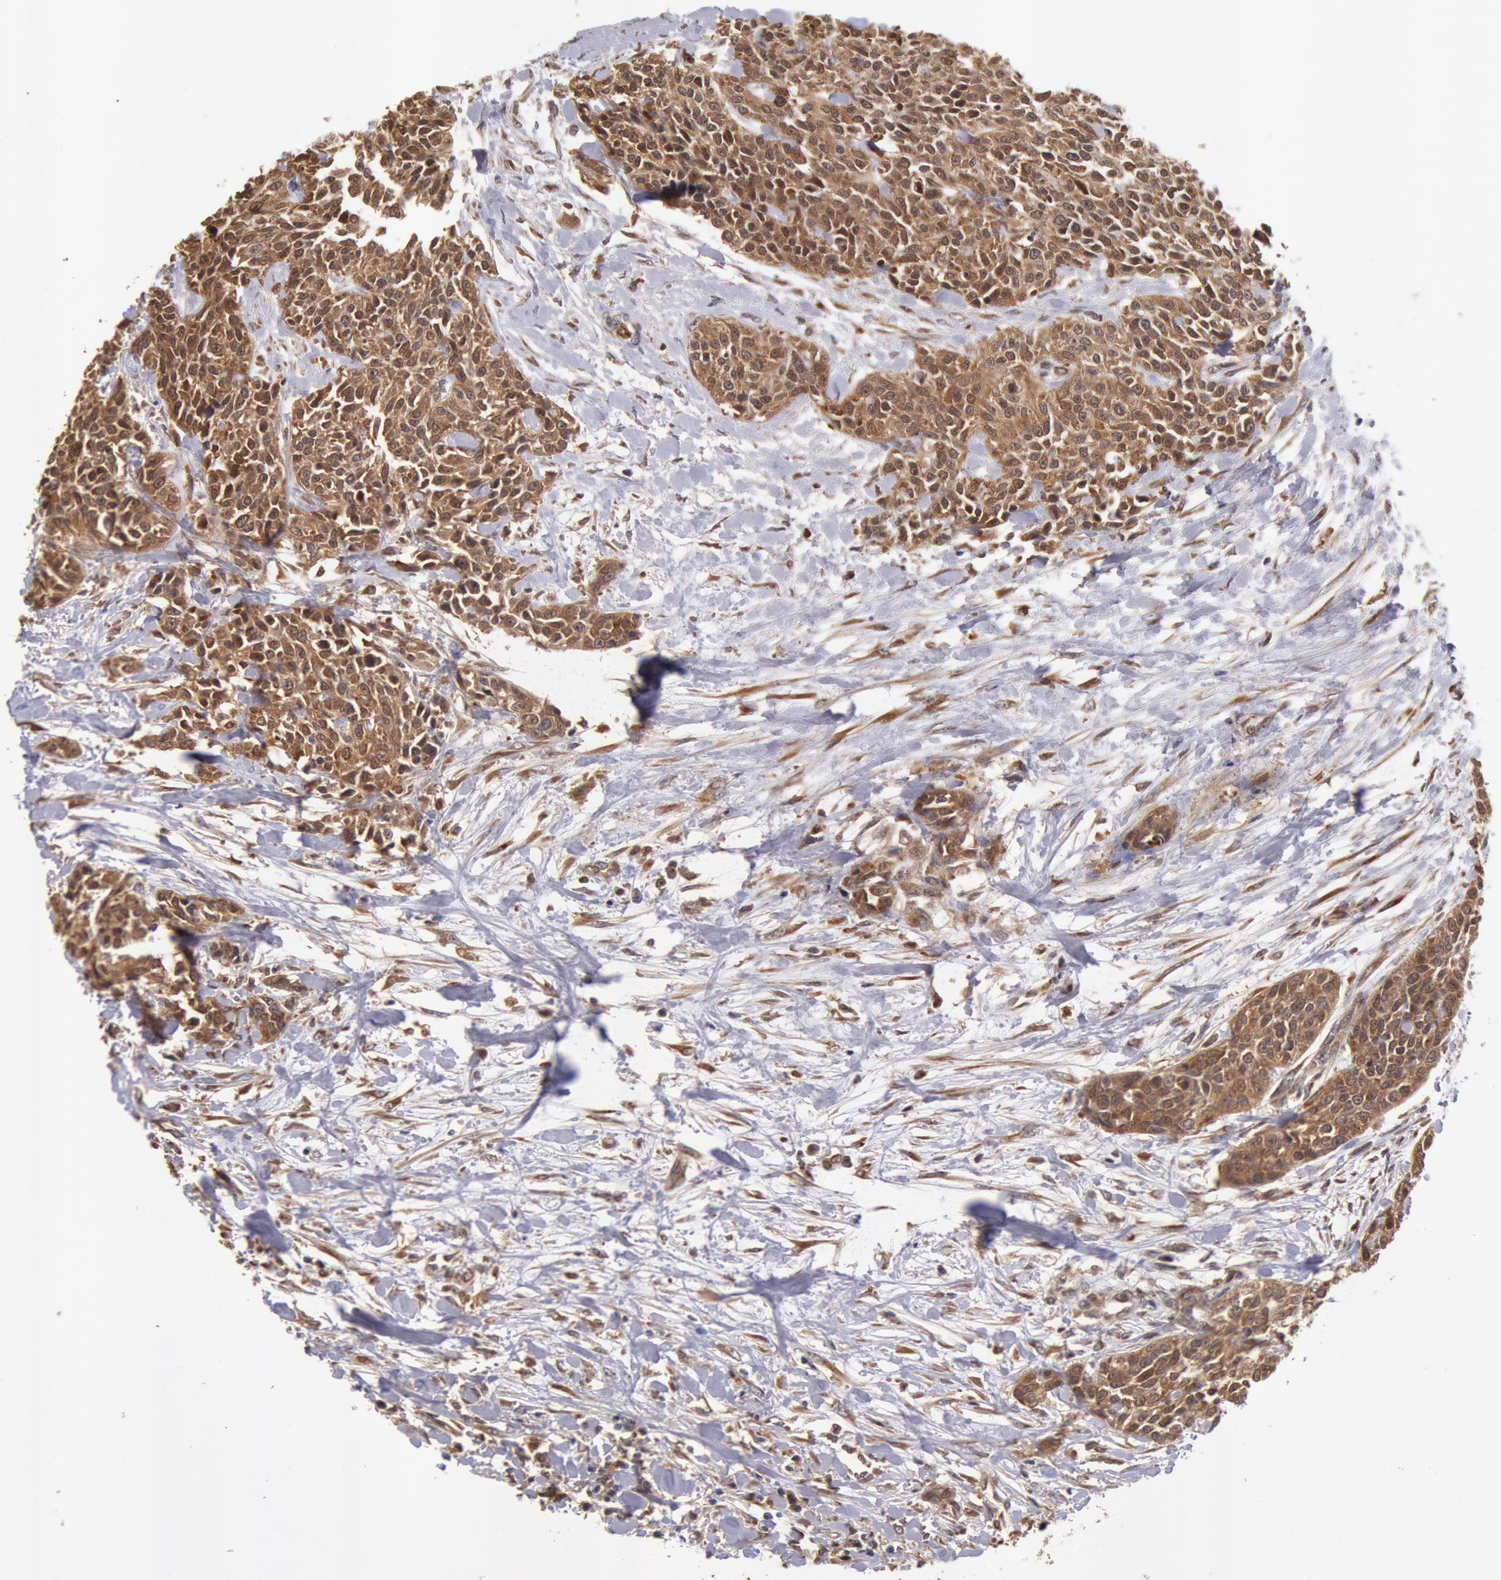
{"staining": {"intensity": "strong", "quantity": ">75%", "location": "cytoplasmic/membranous,nuclear"}, "tissue": "urothelial cancer", "cell_type": "Tumor cells", "image_type": "cancer", "snomed": [{"axis": "morphology", "description": "Urothelial carcinoma, High grade"}, {"axis": "topography", "description": "Urinary bladder"}], "caption": "The image displays staining of urothelial carcinoma (high-grade), revealing strong cytoplasmic/membranous and nuclear protein positivity (brown color) within tumor cells.", "gene": "COMT", "patient": {"sex": "male", "age": 56}}